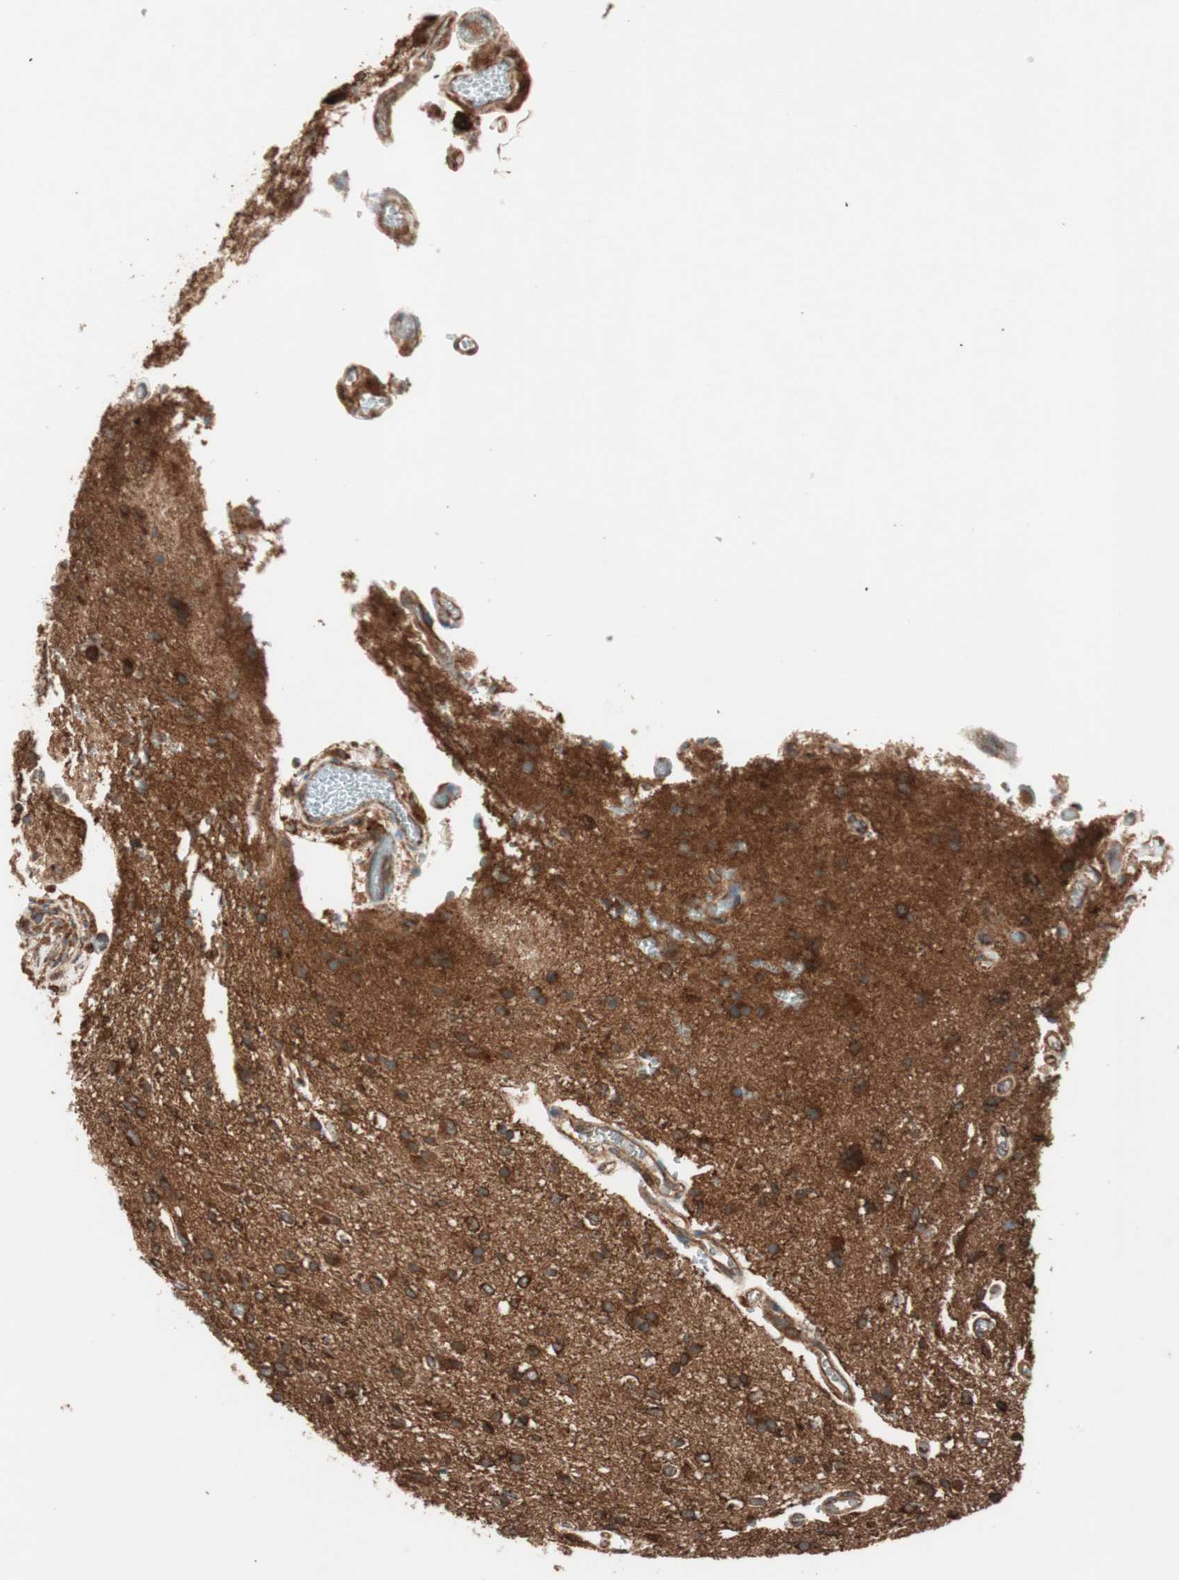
{"staining": {"intensity": "strong", "quantity": ">75%", "location": "cytoplasmic/membranous"}, "tissue": "glioma", "cell_type": "Tumor cells", "image_type": "cancer", "snomed": [{"axis": "morphology", "description": "Glioma, malignant, High grade"}, {"axis": "topography", "description": "Brain"}], "caption": "Protein expression analysis of human high-grade glioma (malignant) reveals strong cytoplasmic/membranous positivity in about >75% of tumor cells.", "gene": "RAB5A", "patient": {"sex": "male", "age": 47}}